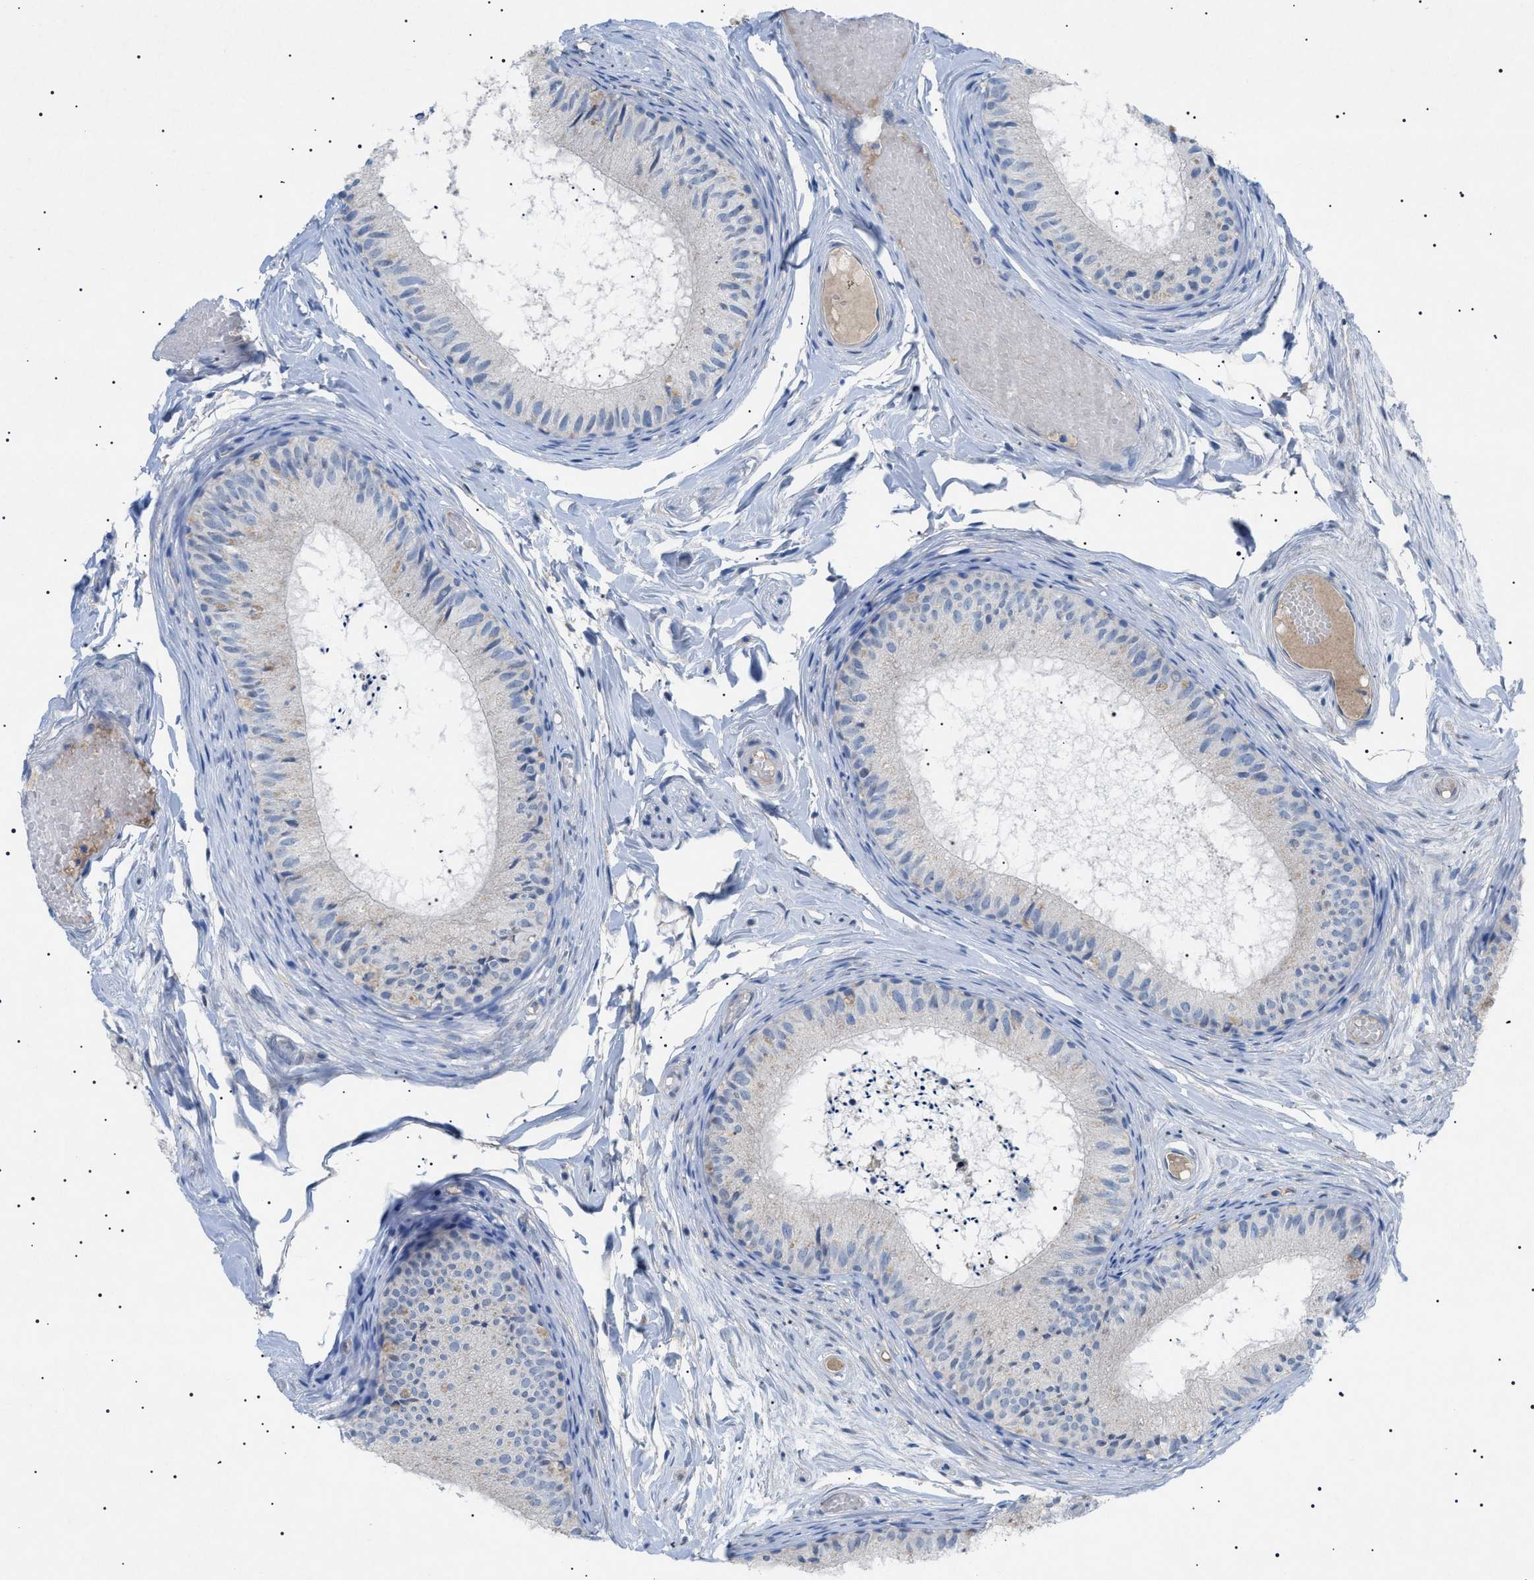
{"staining": {"intensity": "negative", "quantity": "none", "location": "none"}, "tissue": "epididymis", "cell_type": "Glandular cells", "image_type": "normal", "snomed": [{"axis": "morphology", "description": "Normal tissue, NOS"}, {"axis": "topography", "description": "Epididymis"}], "caption": "Epididymis stained for a protein using IHC reveals no expression glandular cells.", "gene": "ADAMTS1", "patient": {"sex": "male", "age": 46}}